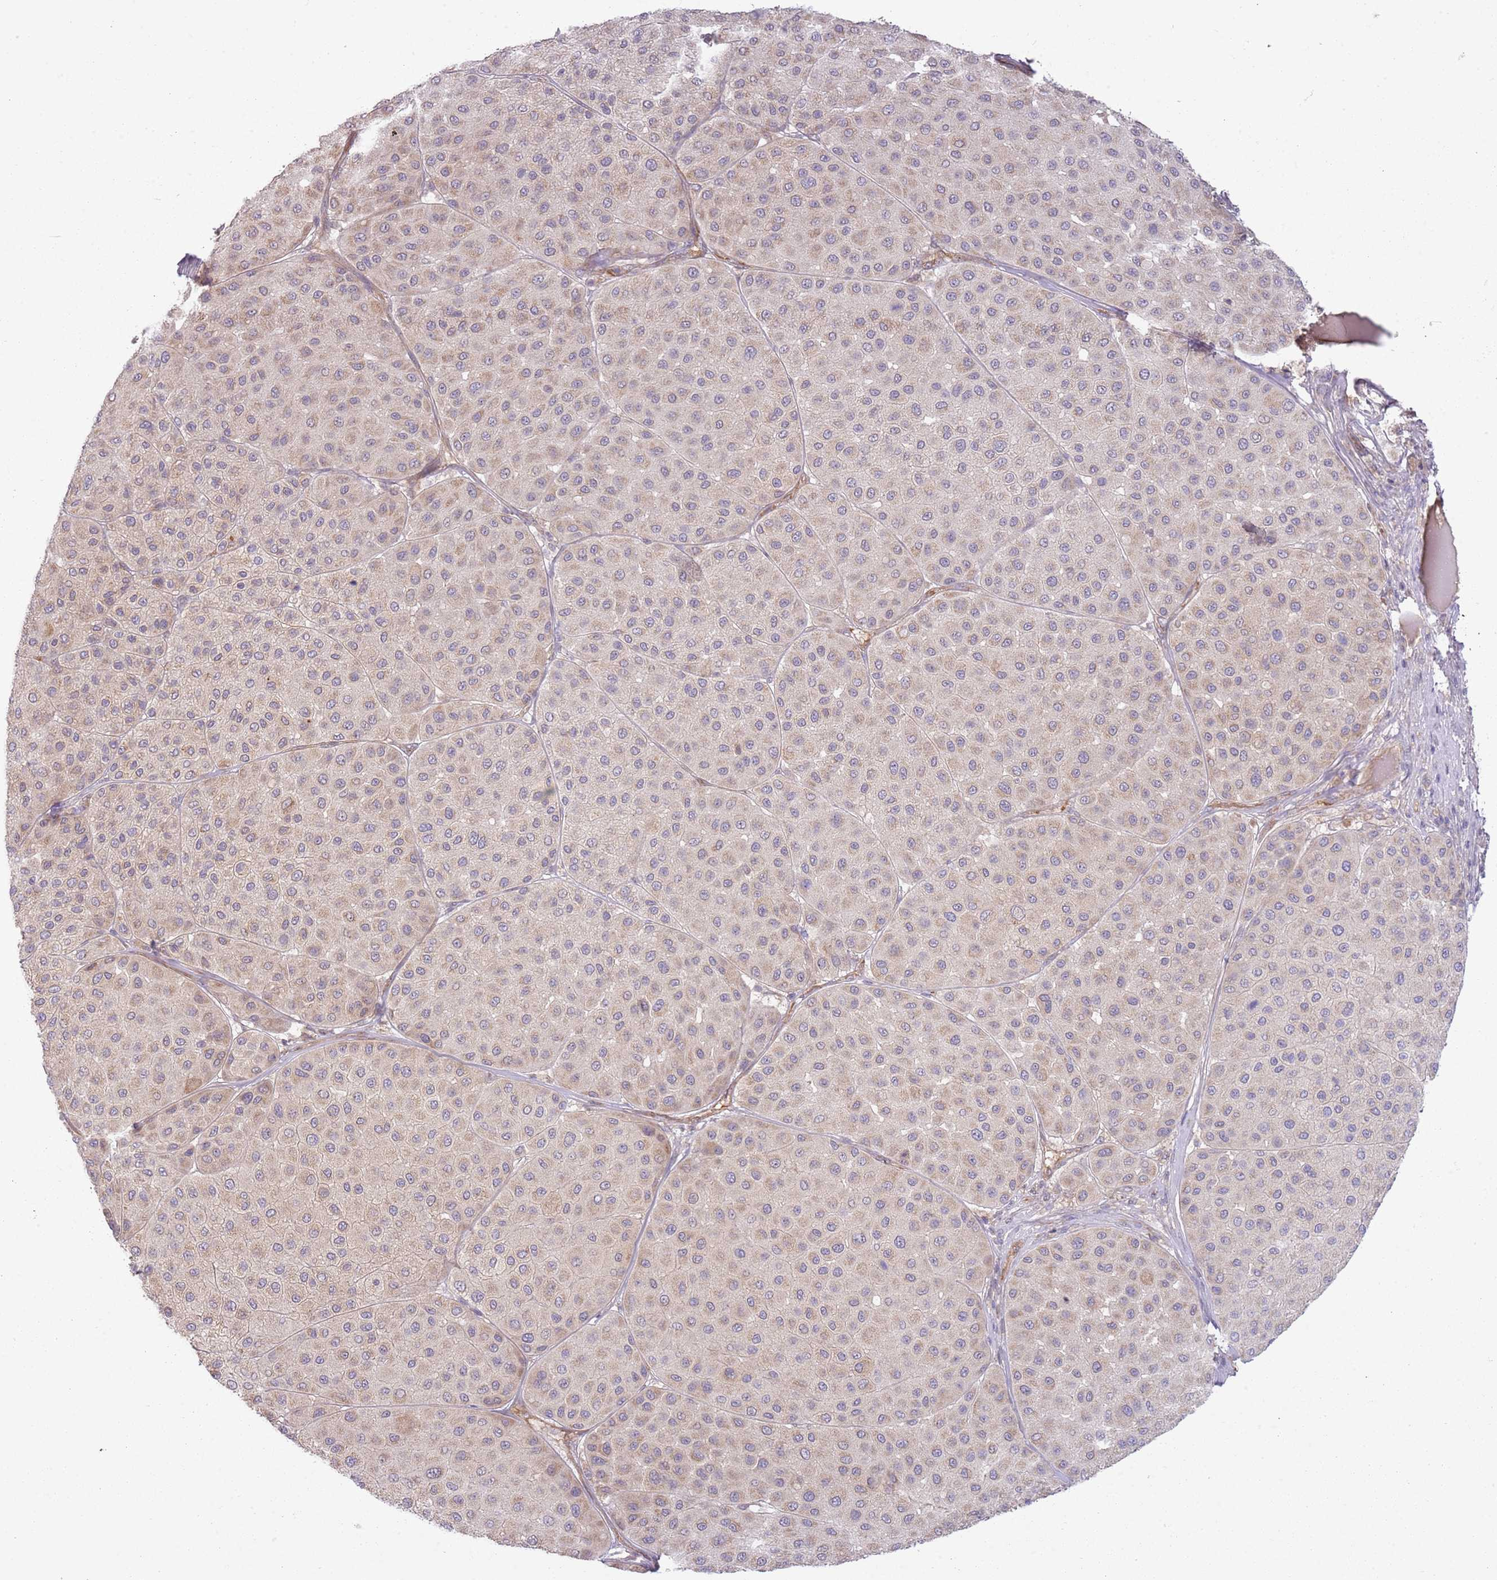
{"staining": {"intensity": "weak", "quantity": "25%-75%", "location": "cytoplasmic/membranous"}, "tissue": "melanoma", "cell_type": "Tumor cells", "image_type": "cancer", "snomed": [{"axis": "morphology", "description": "Malignant melanoma, Metastatic site"}, {"axis": "topography", "description": "Smooth muscle"}], "caption": "This image reveals immunohistochemistry staining of human melanoma, with low weak cytoplasmic/membranous staining in about 25%-75% of tumor cells.", "gene": "SKOR2", "patient": {"sex": "male", "age": 41}}